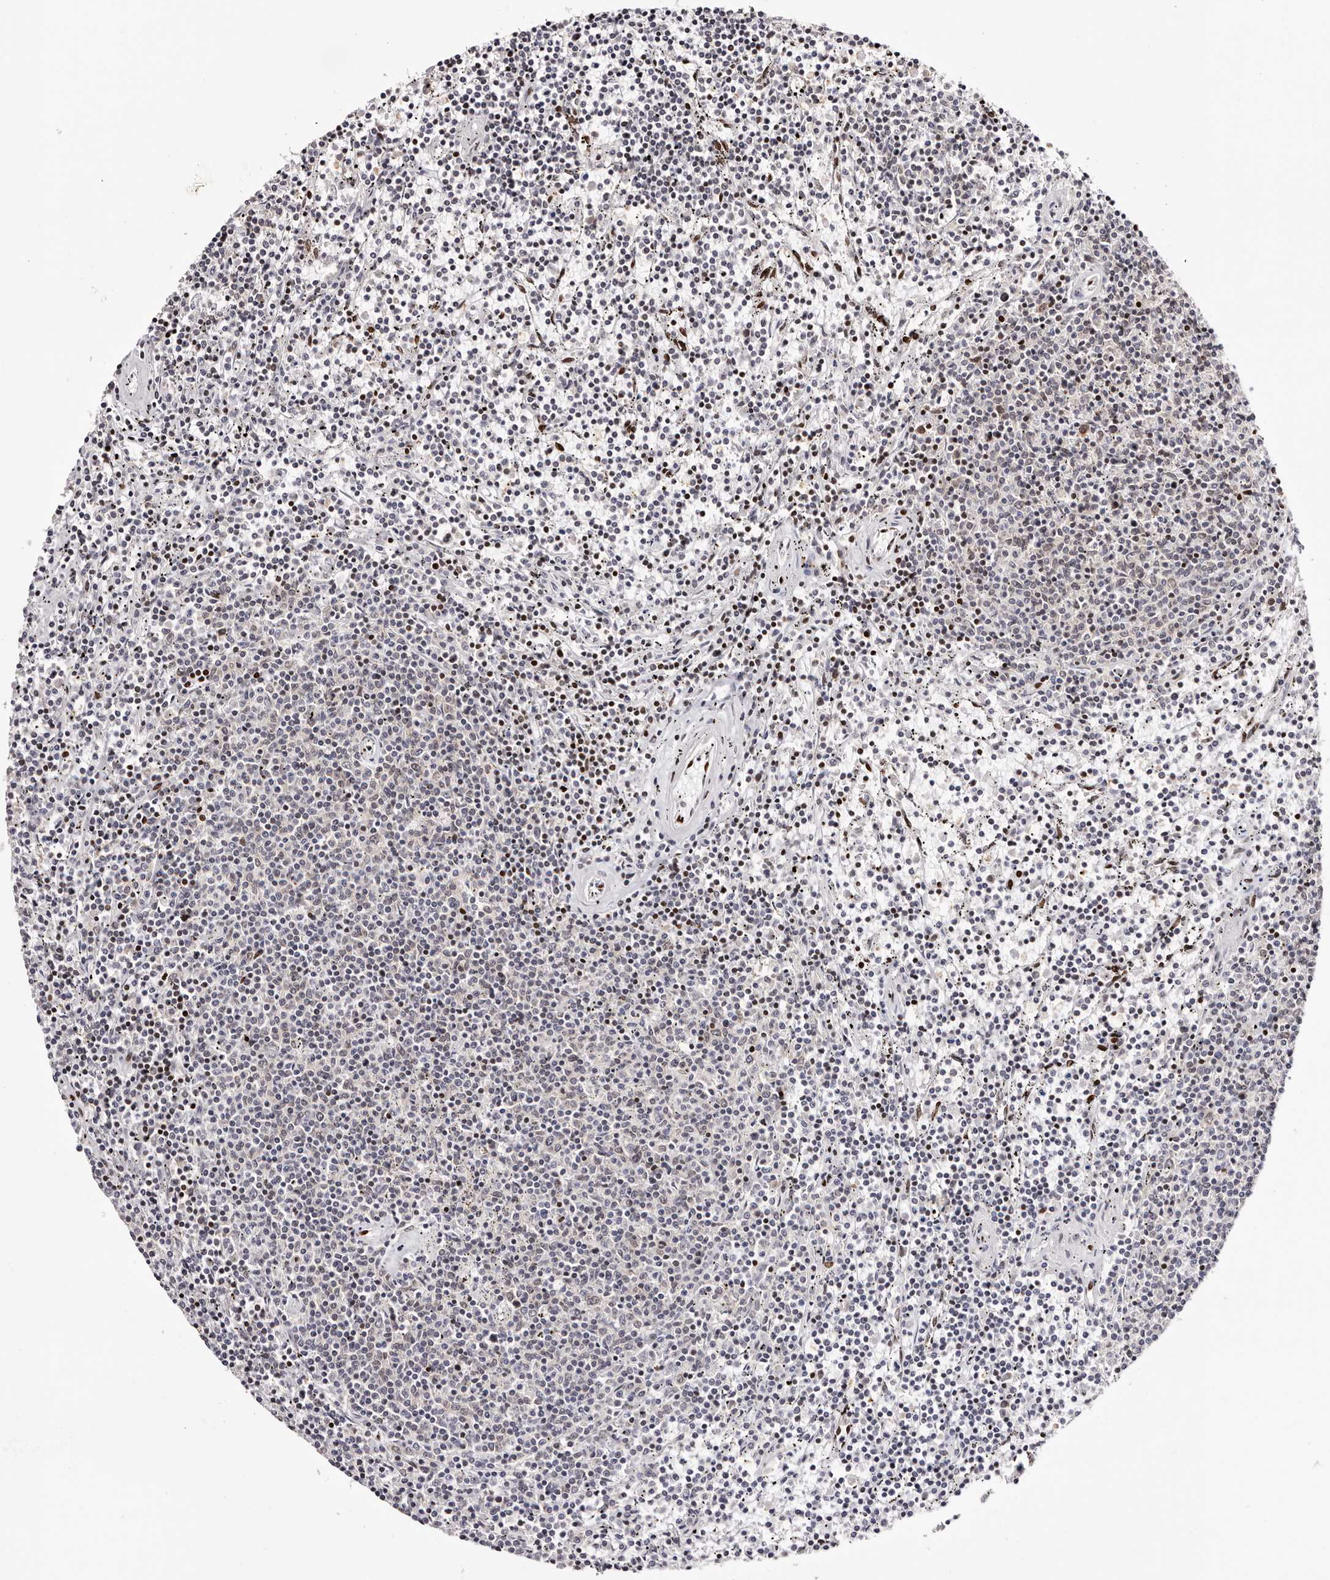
{"staining": {"intensity": "negative", "quantity": "none", "location": "none"}, "tissue": "lymphoma", "cell_type": "Tumor cells", "image_type": "cancer", "snomed": [{"axis": "morphology", "description": "Malignant lymphoma, non-Hodgkin's type, Low grade"}, {"axis": "topography", "description": "Spleen"}], "caption": "Immunohistochemistry (IHC) histopathology image of neoplastic tissue: lymphoma stained with DAB (3,3'-diaminobenzidine) shows no significant protein staining in tumor cells.", "gene": "NUP153", "patient": {"sex": "female", "age": 50}}